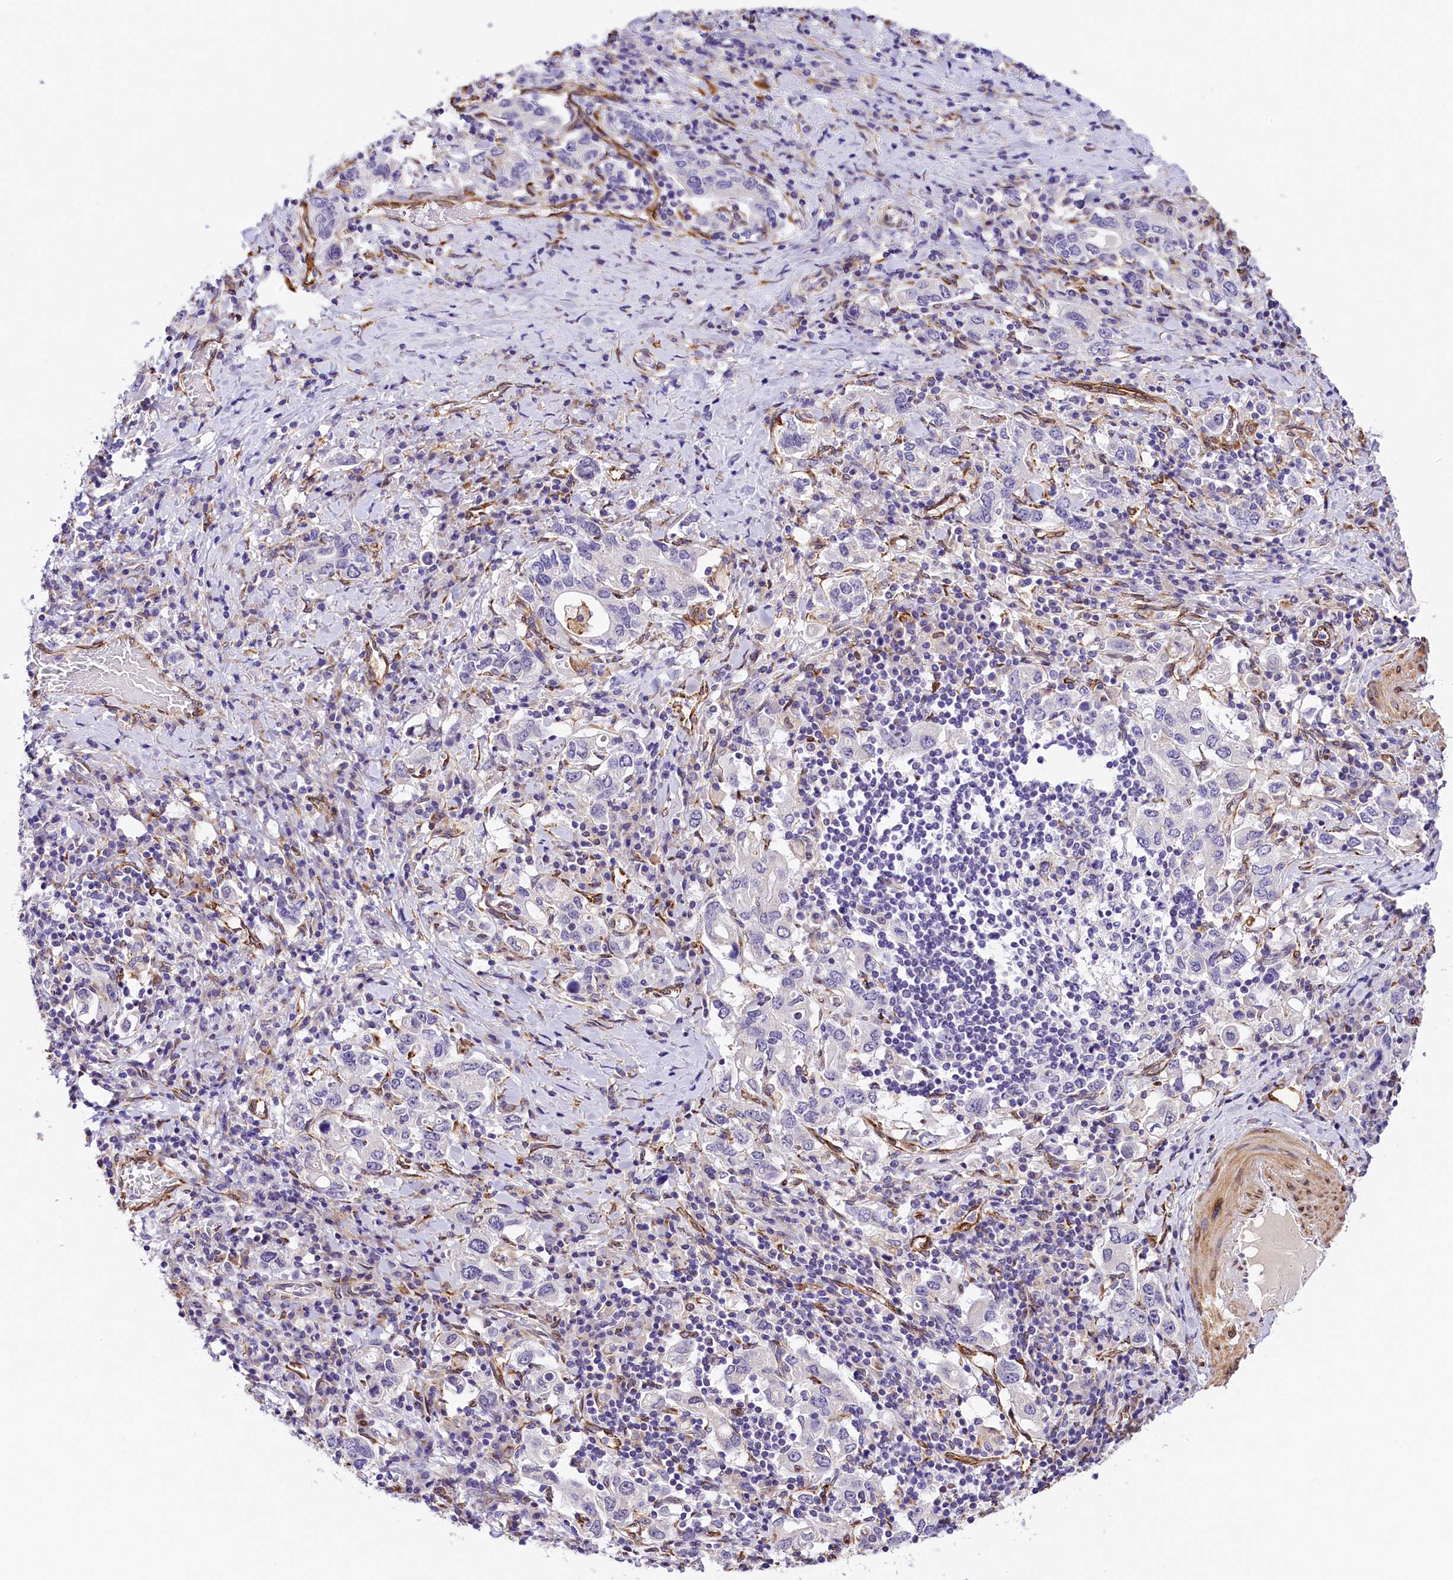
{"staining": {"intensity": "negative", "quantity": "none", "location": "none"}, "tissue": "stomach cancer", "cell_type": "Tumor cells", "image_type": "cancer", "snomed": [{"axis": "morphology", "description": "Adenocarcinoma, NOS"}, {"axis": "topography", "description": "Stomach, upper"}, {"axis": "topography", "description": "Stomach"}], "caption": "Immunohistochemistry of human stomach cancer displays no expression in tumor cells. (DAB immunohistochemistry, high magnification).", "gene": "ITGA1", "patient": {"sex": "male", "age": 62}}